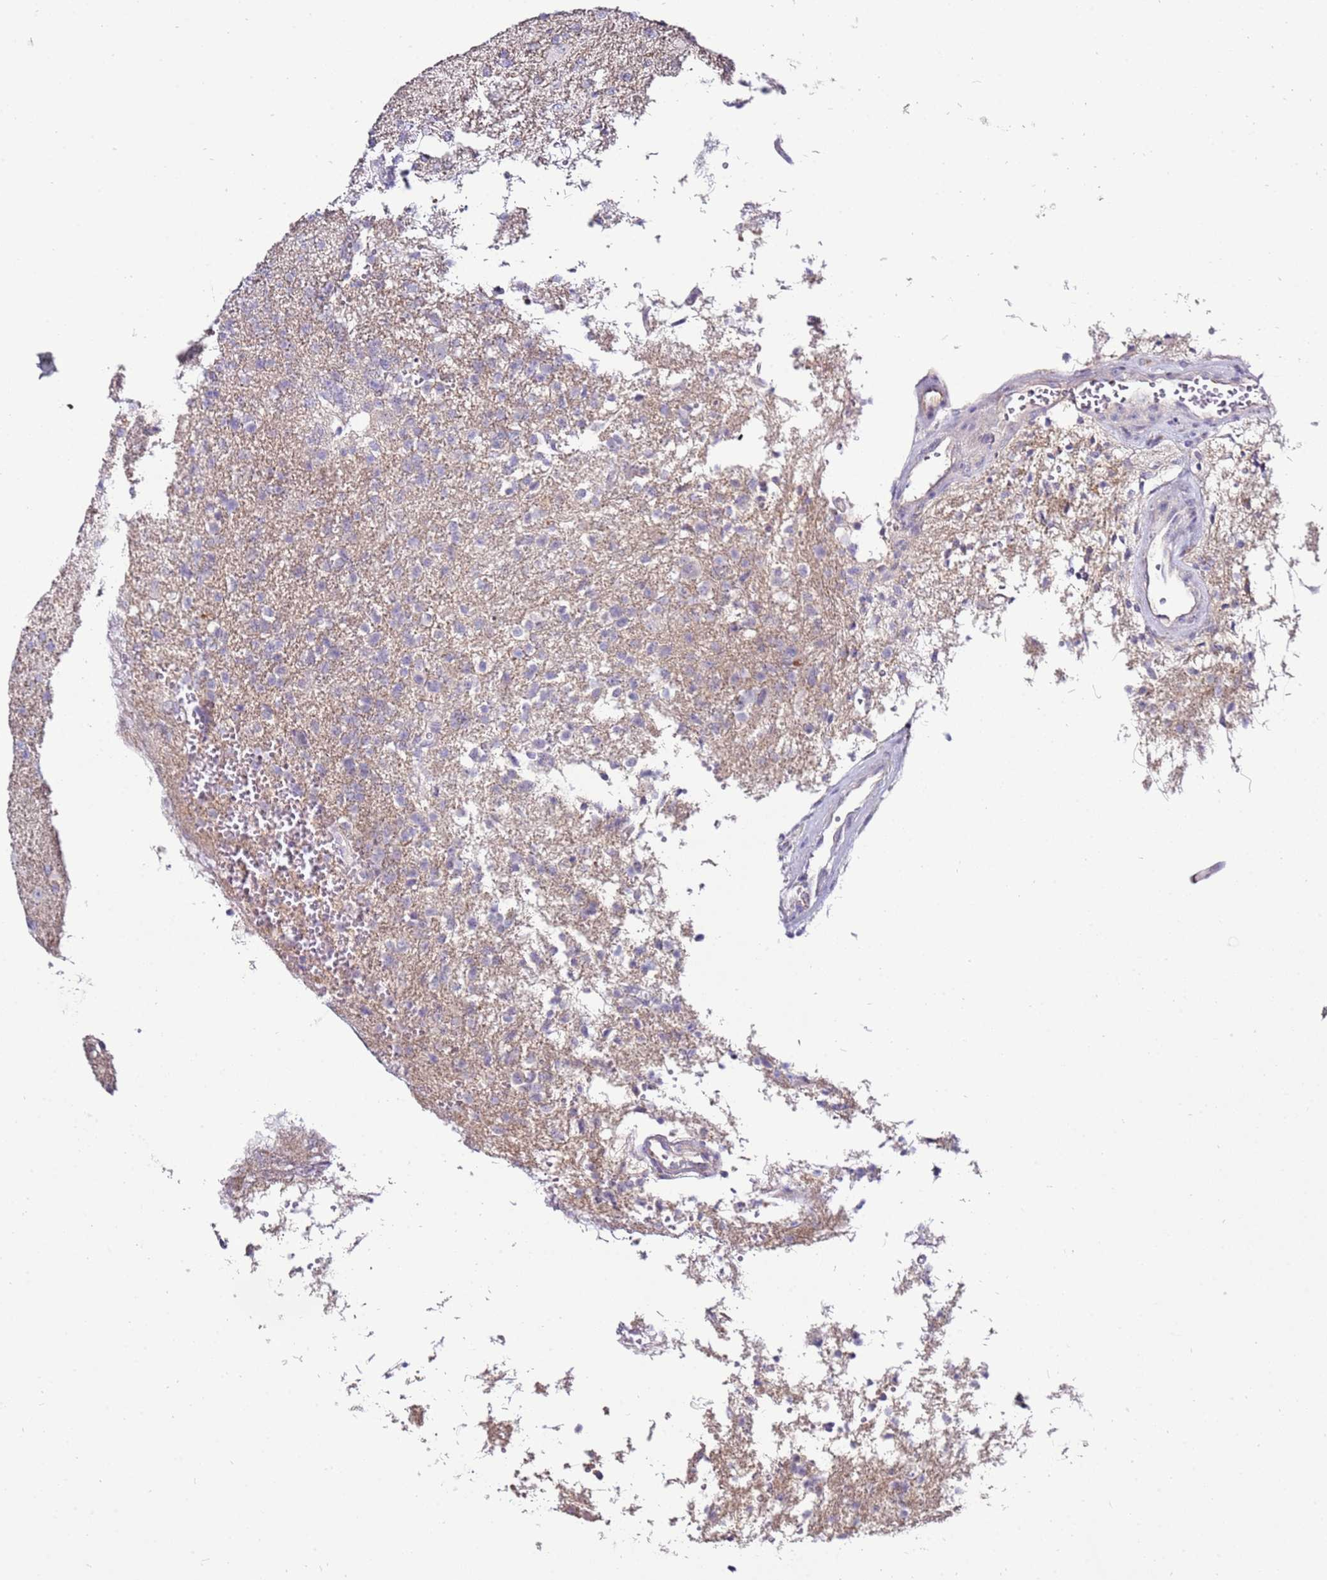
{"staining": {"intensity": "negative", "quantity": "none", "location": "none"}, "tissue": "glioma", "cell_type": "Tumor cells", "image_type": "cancer", "snomed": [{"axis": "morphology", "description": "Glioma, malignant, High grade"}, {"axis": "topography", "description": "Brain"}], "caption": "Tumor cells show no significant staining in malignant glioma (high-grade).", "gene": "GPN3", "patient": {"sex": "male", "age": 56}}